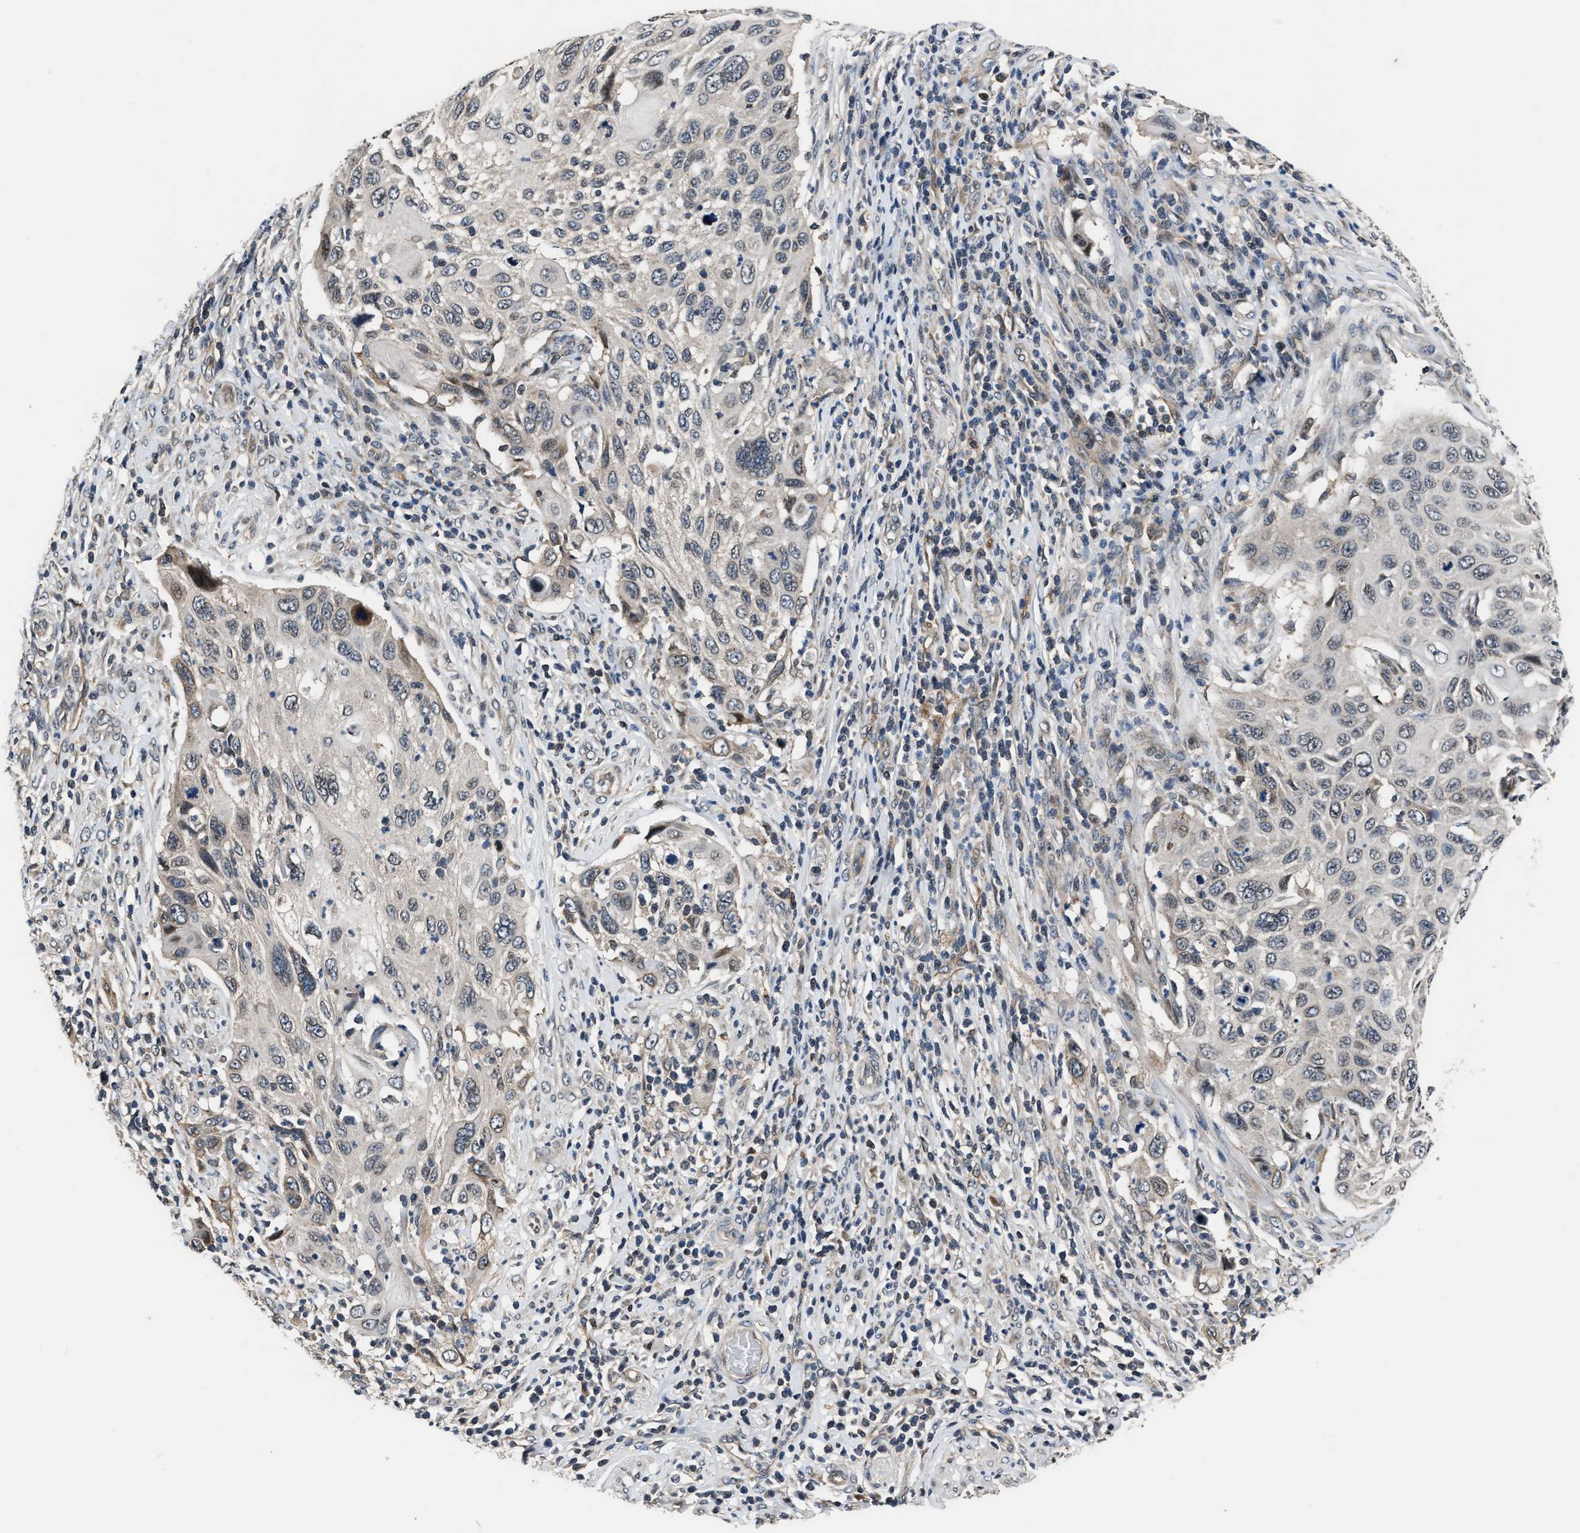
{"staining": {"intensity": "weak", "quantity": "<25%", "location": "cytoplasmic/membranous,nuclear"}, "tissue": "cervical cancer", "cell_type": "Tumor cells", "image_type": "cancer", "snomed": [{"axis": "morphology", "description": "Squamous cell carcinoma, NOS"}, {"axis": "topography", "description": "Cervix"}], "caption": "Immunohistochemical staining of squamous cell carcinoma (cervical) shows no significant staining in tumor cells.", "gene": "TNRC18", "patient": {"sex": "female", "age": 70}}